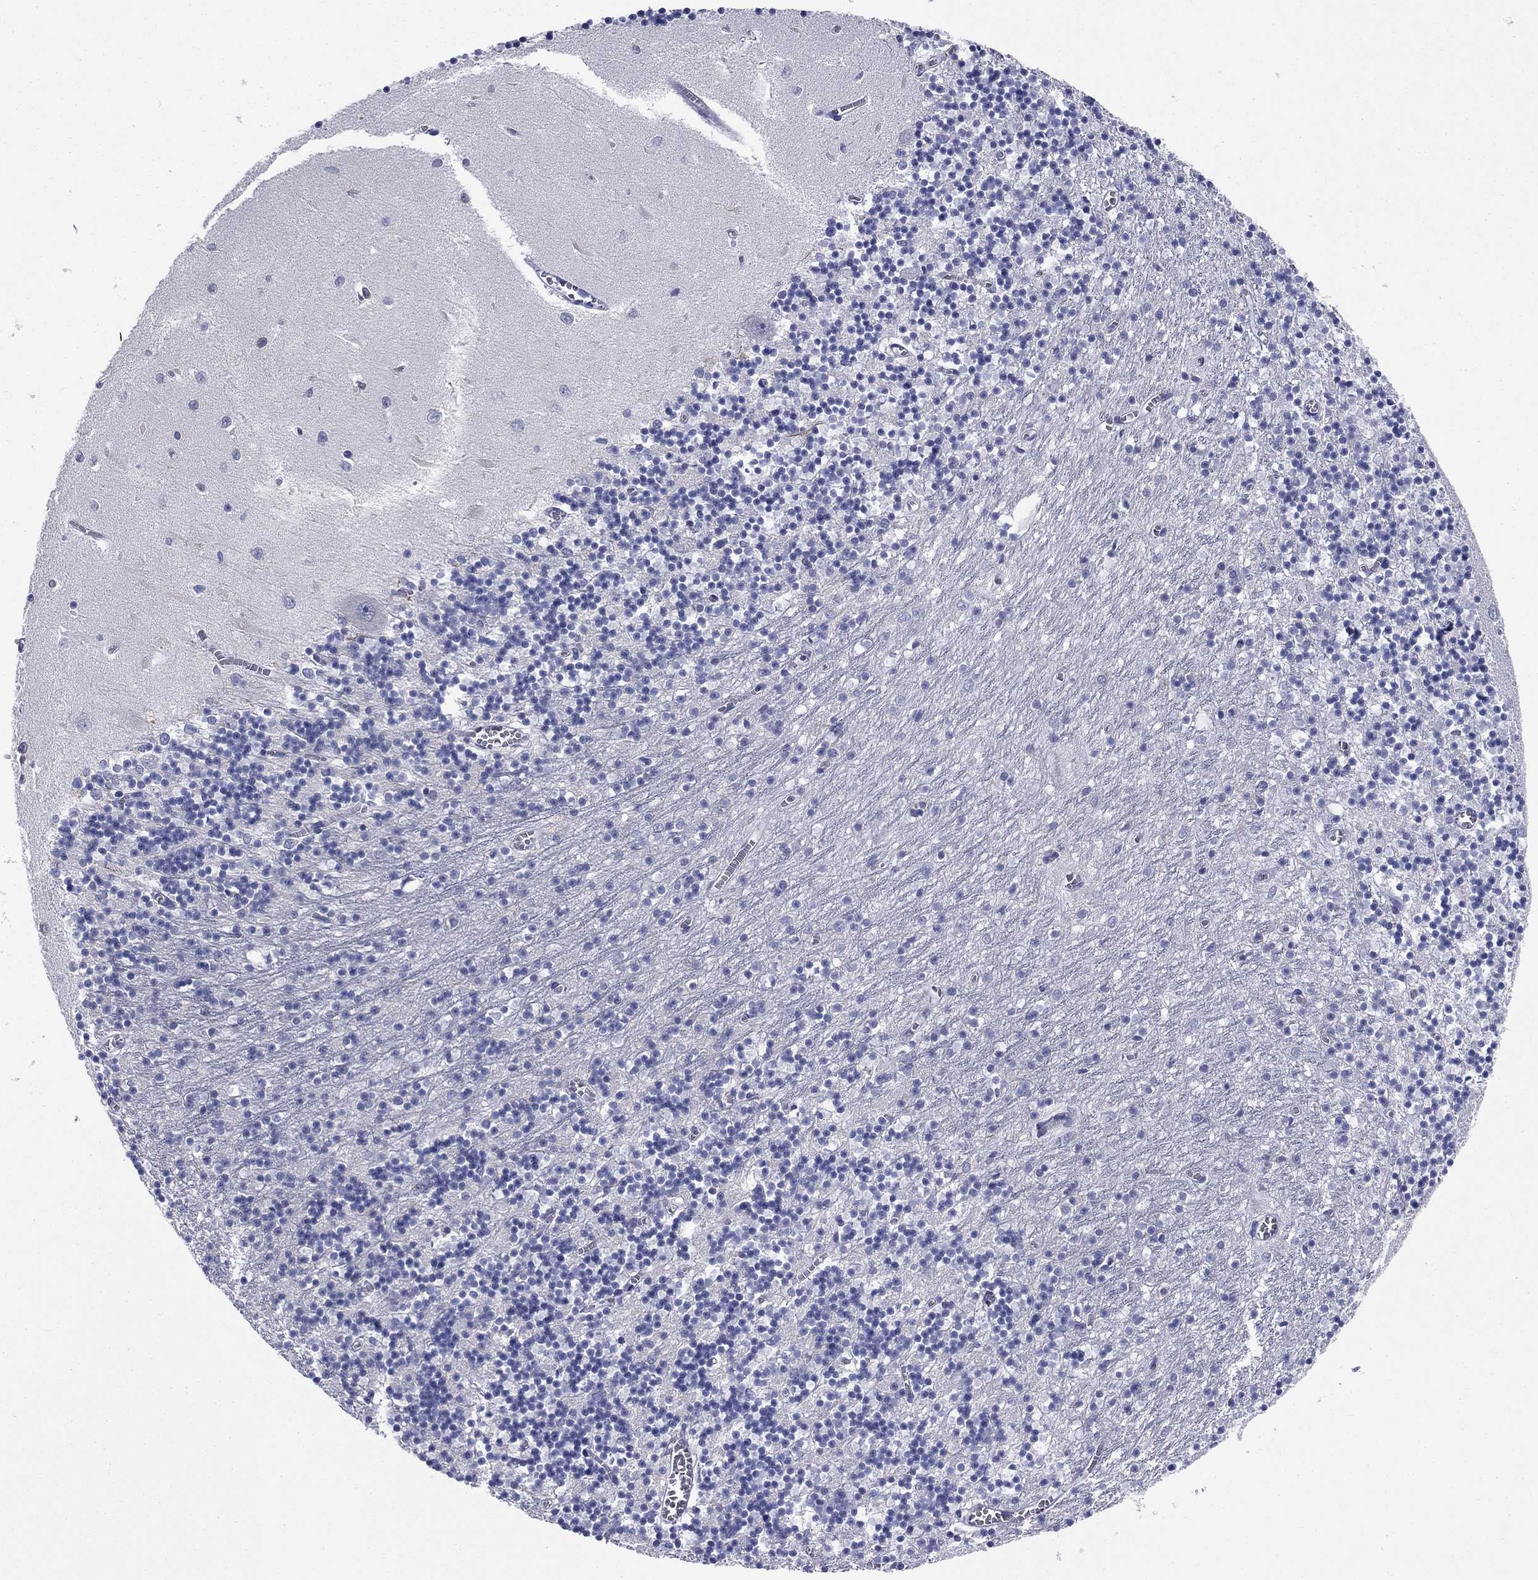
{"staining": {"intensity": "negative", "quantity": "none", "location": "none"}, "tissue": "cerebellum", "cell_type": "Cells in granular layer", "image_type": "normal", "snomed": [{"axis": "morphology", "description": "Normal tissue, NOS"}, {"axis": "topography", "description": "Cerebellum"}], "caption": "DAB (3,3'-diaminobenzidine) immunohistochemical staining of benign human cerebellum shows no significant positivity in cells in granular layer.", "gene": "KCNH1", "patient": {"sex": "female", "age": 64}}